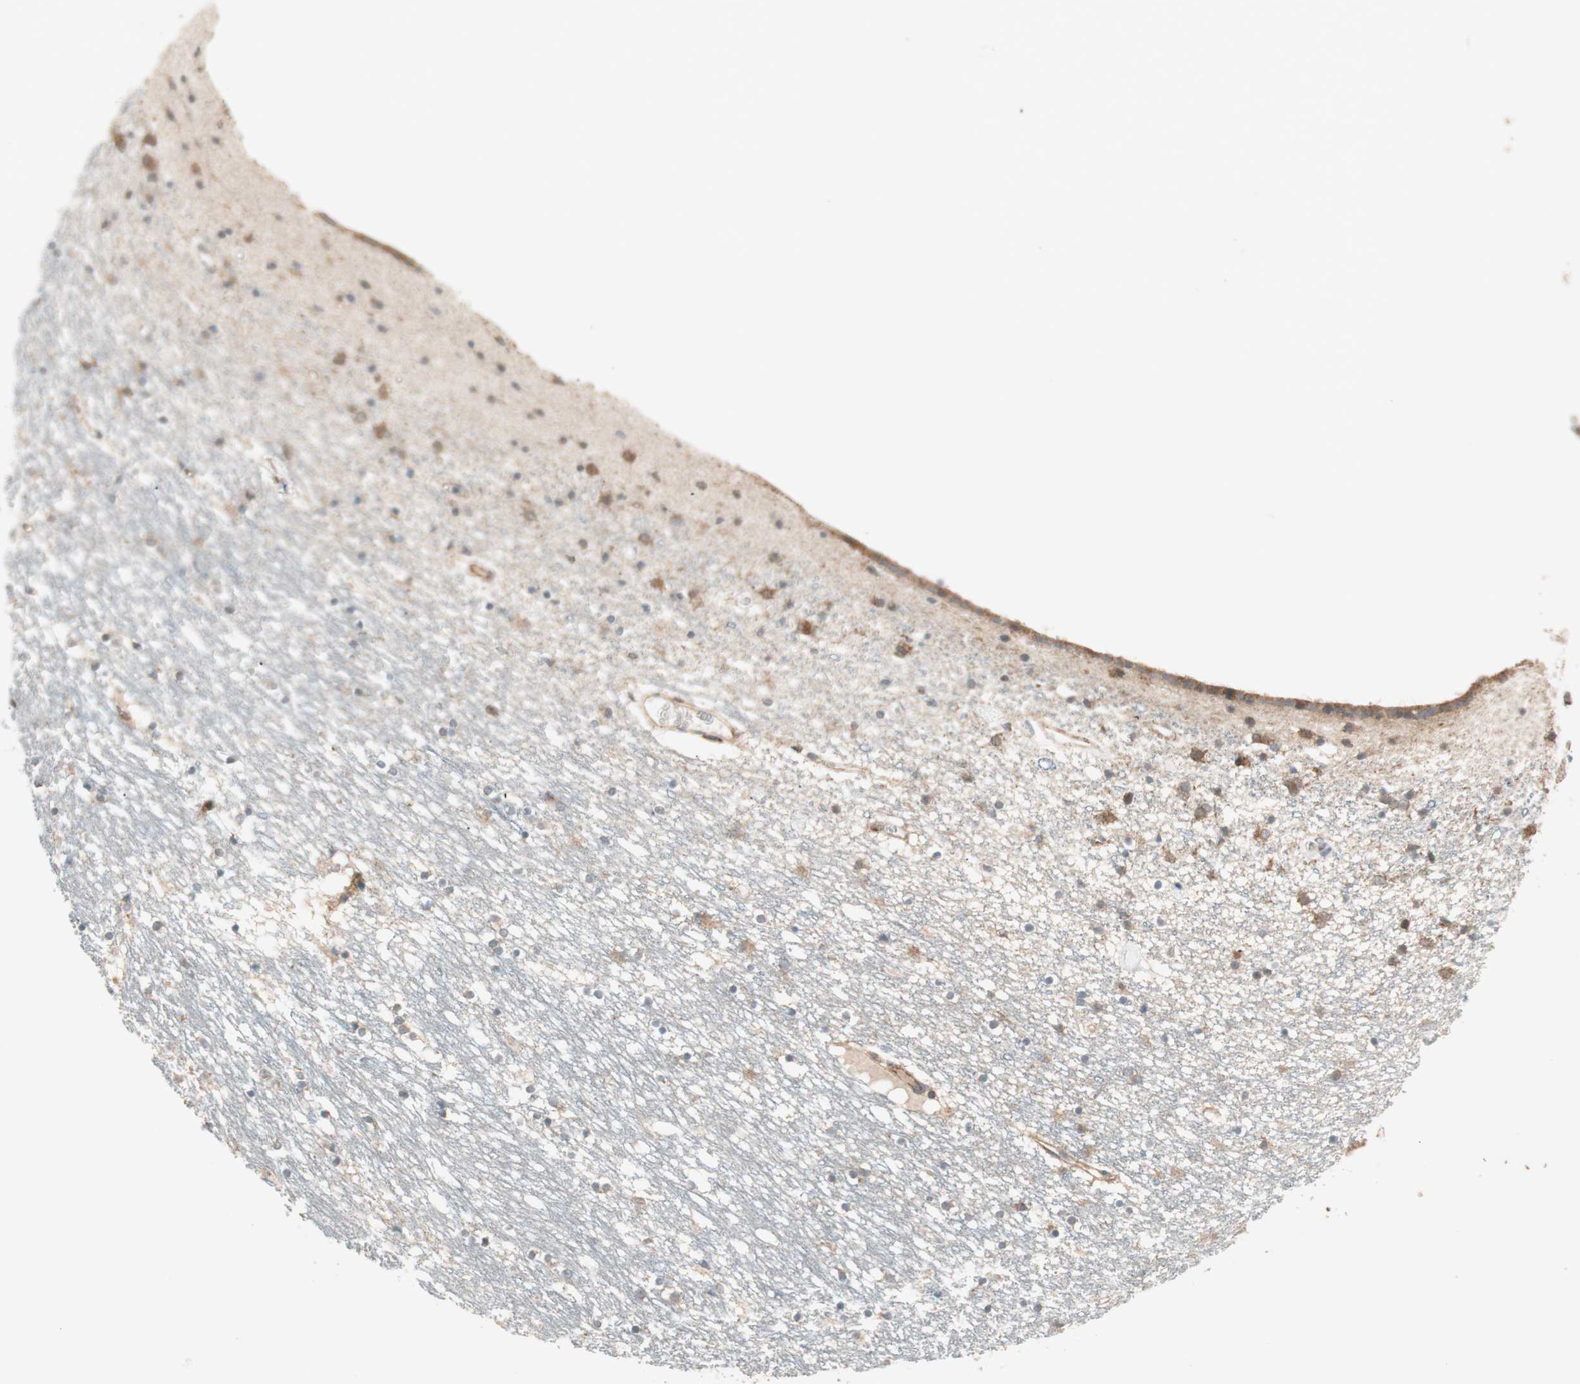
{"staining": {"intensity": "moderate", "quantity": "25%-75%", "location": "cytoplasmic/membranous"}, "tissue": "caudate", "cell_type": "Glial cells", "image_type": "normal", "snomed": [{"axis": "morphology", "description": "Normal tissue, NOS"}, {"axis": "topography", "description": "Lateral ventricle wall"}], "caption": "Moderate cytoplasmic/membranous protein staining is present in about 25%-75% of glial cells in caudate.", "gene": "CC2D1A", "patient": {"sex": "male", "age": 45}}